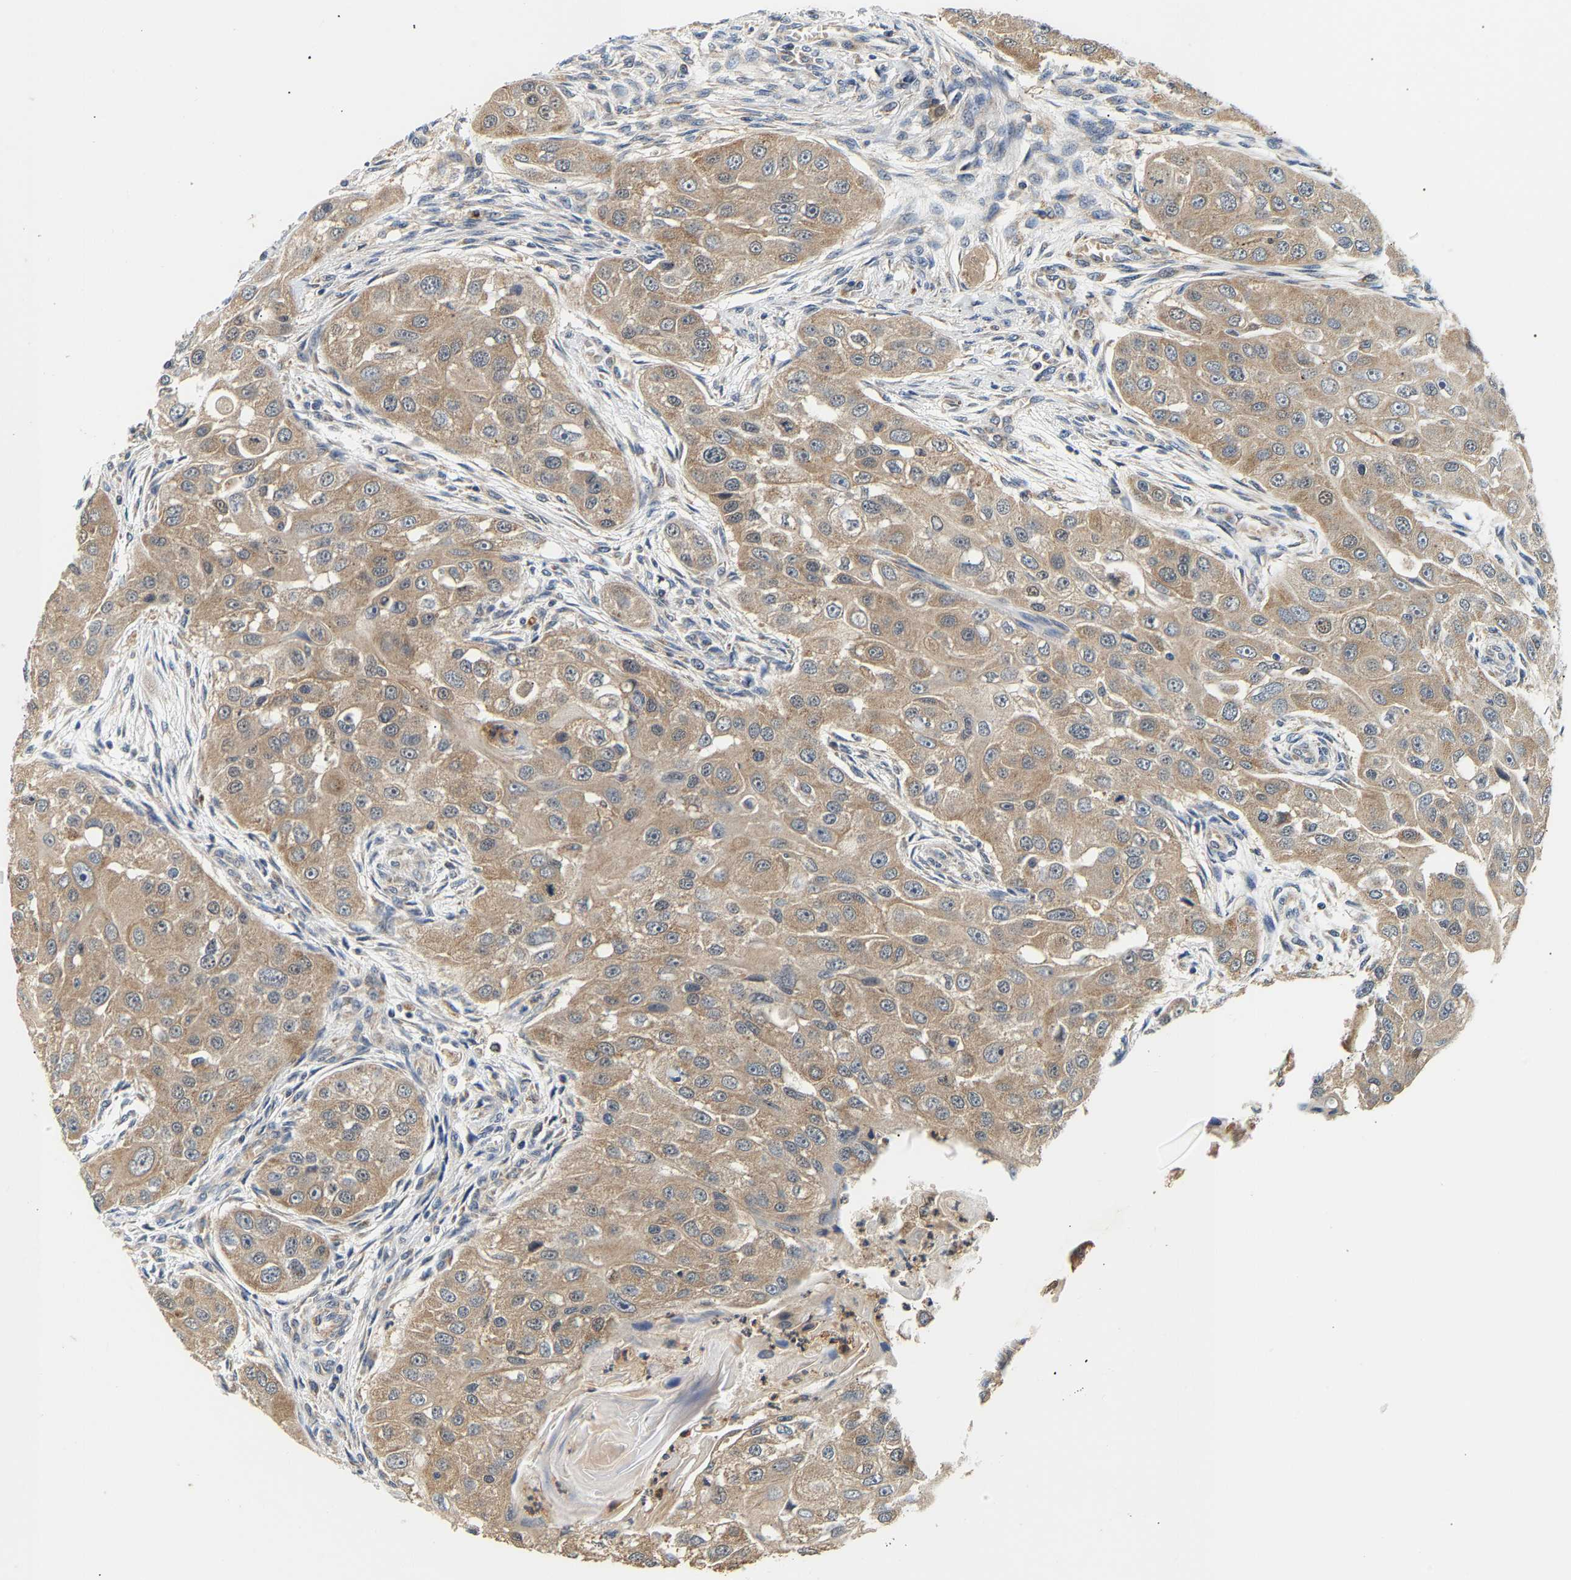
{"staining": {"intensity": "moderate", "quantity": ">75%", "location": "cytoplasmic/membranous"}, "tissue": "head and neck cancer", "cell_type": "Tumor cells", "image_type": "cancer", "snomed": [{"axis": "morphology", "description": "Normal tissue, NOS"}, {"axis": "morphology", "description": "Squamous cell carcinoma, NOS"}, {"axis": "topography", "description": "Skeletal muscle"}, {"axis": "topography", "description": "Head-Neck"}], "caption": "An immunohistochemistry (IHC) histopathology image of neoplastic tissue is shown. Protein staining in brown highlights moderate cytoplasmic/membranous positivity in squamous cell carcinoma (head and neck) within tumor cells.", "gene": "PPID", "patient": {"sex": "male", "age": 51}}